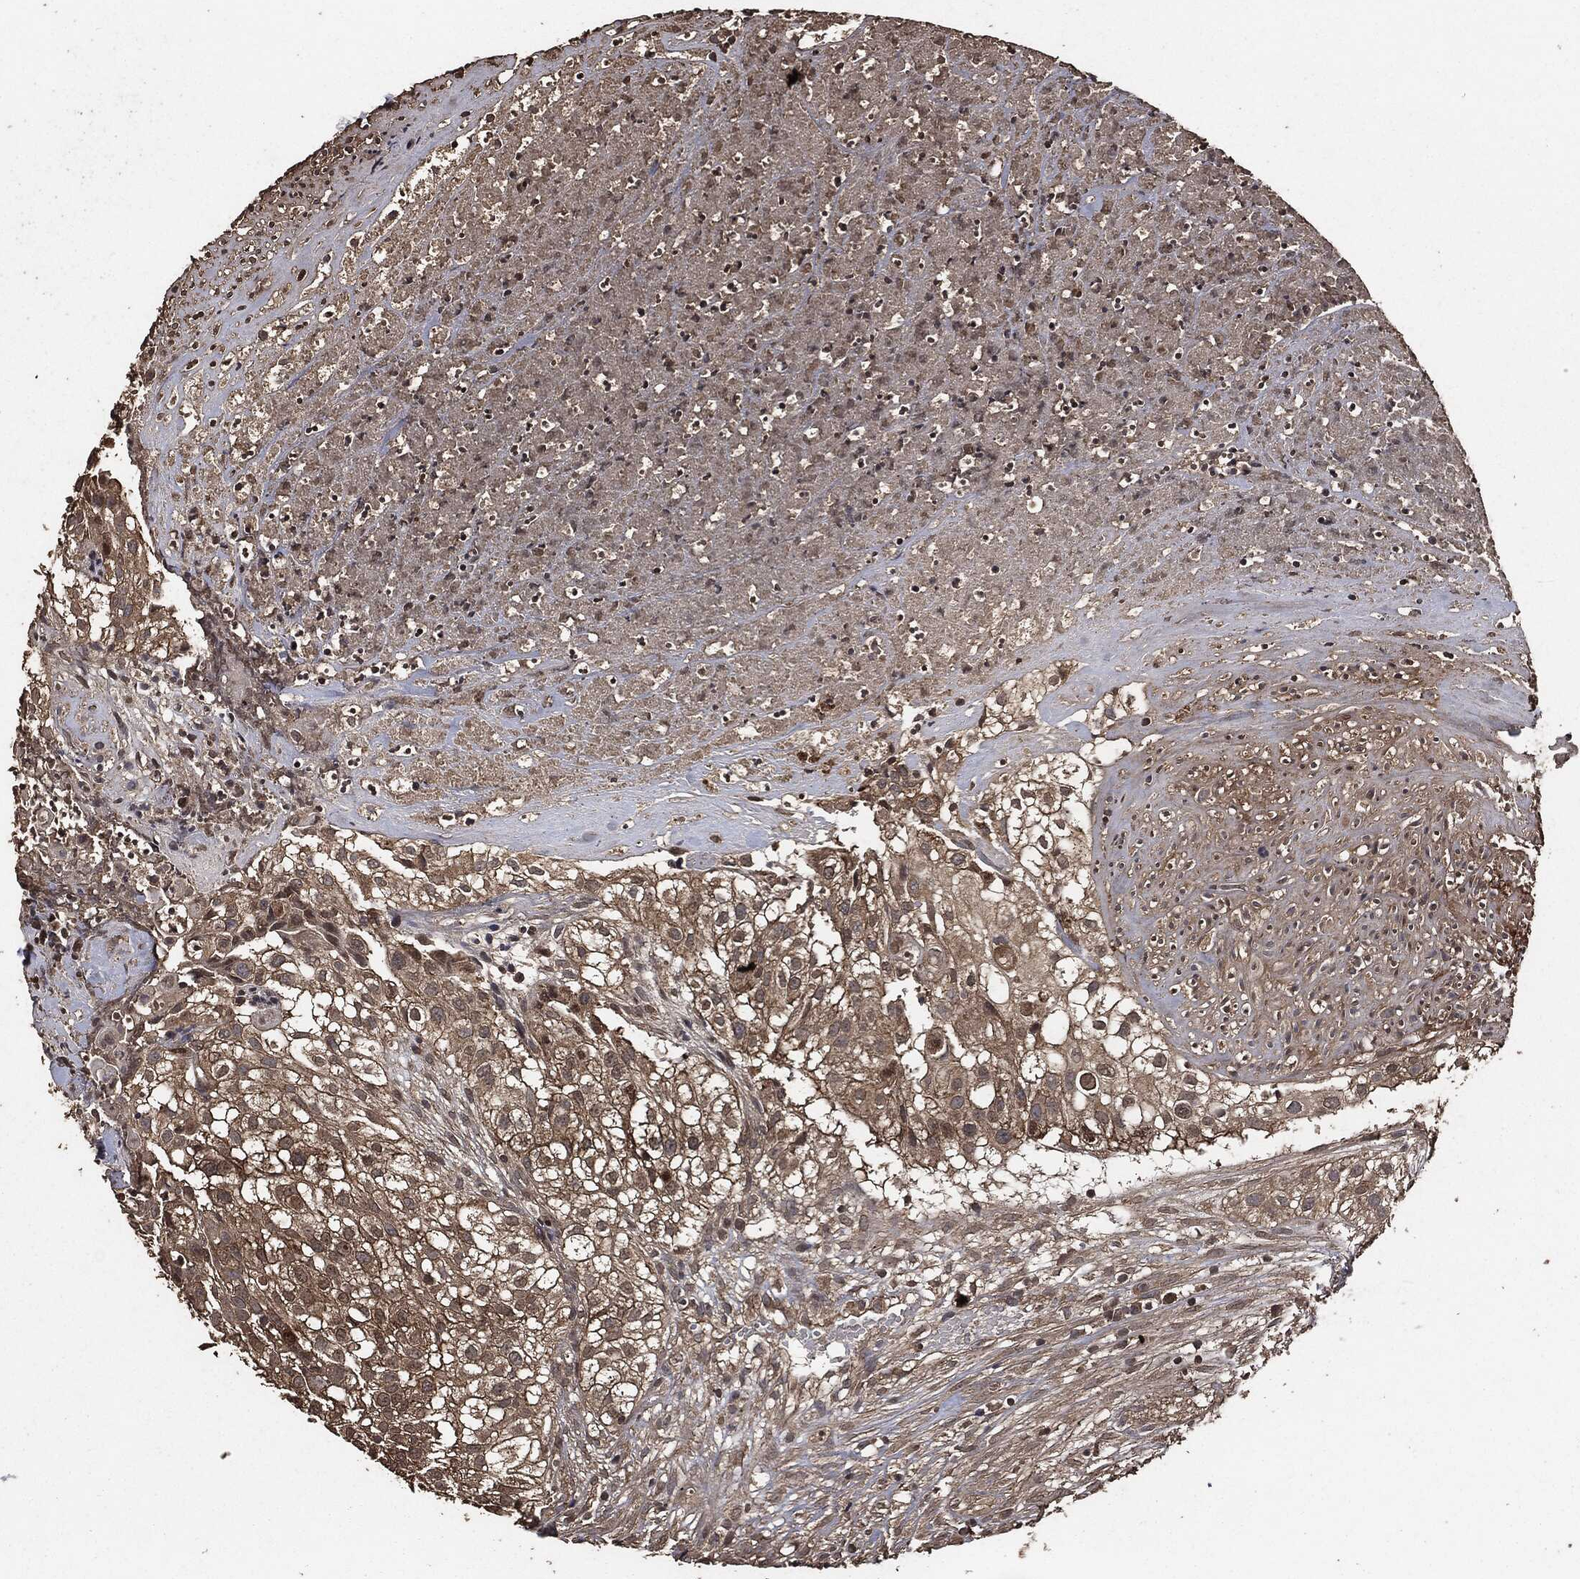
{"staining": {"intensity": "moderate", "quantity": ">75%", "location": "cytoplasmic/membranous"}, "tissue": "urothelial cancer", "cell_type": "Tumor cells", "image_type": "cancer", "snomed": [{"axis": "morphology", "description": "Urothelial carcinoma, High grade"}, {"axis": "topography", "description": "Urinary bladder"}], "caption": "Human urothelial carcinoma (high-grade) stained with a brown dye shows moderate cytoplasmic/membranous positive positivity in approximately >75% of tumor cells.", "gene": "AKT1S1", "patient": {"sex": "female", "age": 79}}